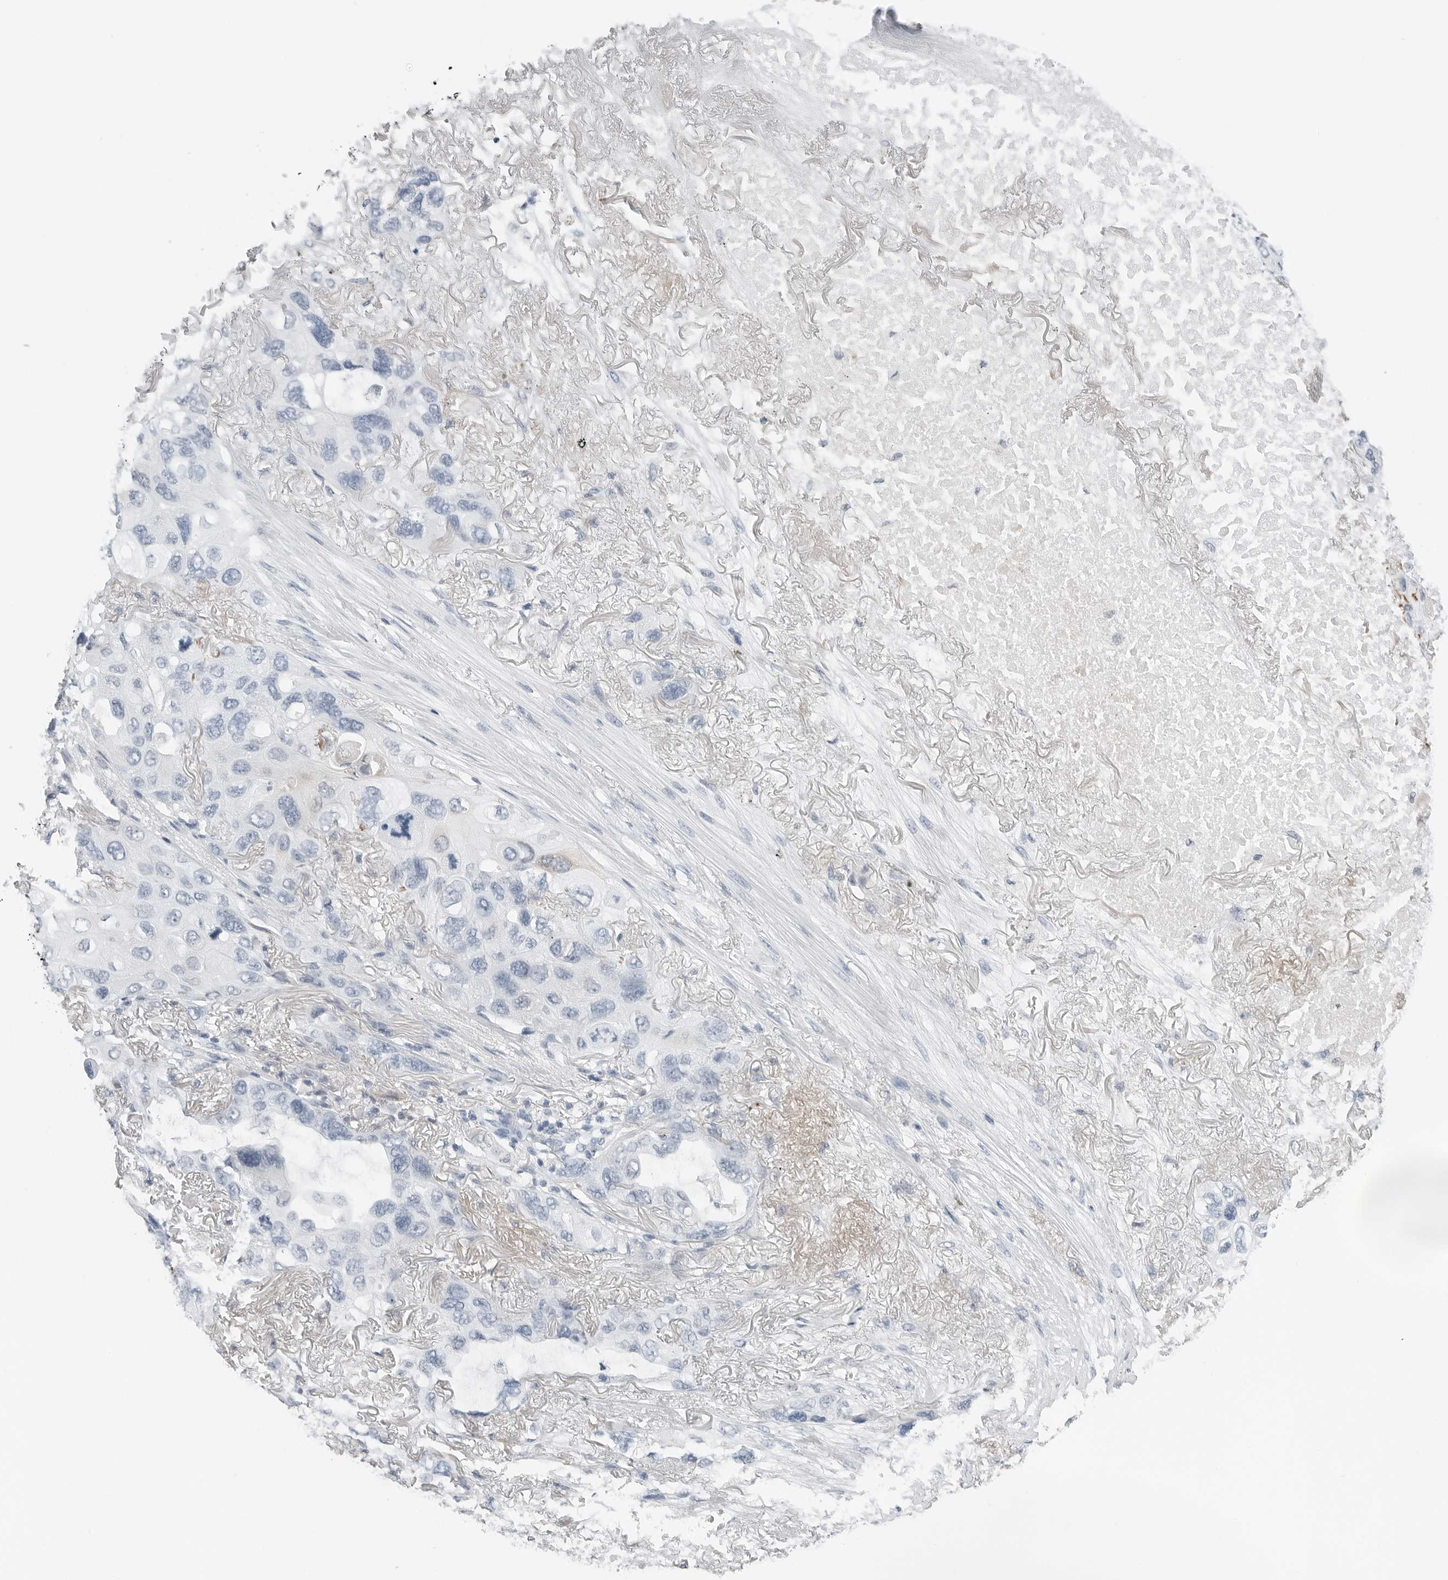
{"staining": {"intensity": "negative", "quantity": "none", "location": "none"}, "tissue": "lung cancer", "cell_type": "Tumor cells", "image_type": "cancer", "snomed": [{"axis": "morphology", "description": "Squamous cell carcinoma, NOS"}, {"axis": "topography", "description": "Lung"}], "caption": "The histopathology image reveals no staining of tumor cells in lung cancer (squamous cell carcinoma).", "gene": "SLPI", "patient": {"sex": "female", "age": 73}}